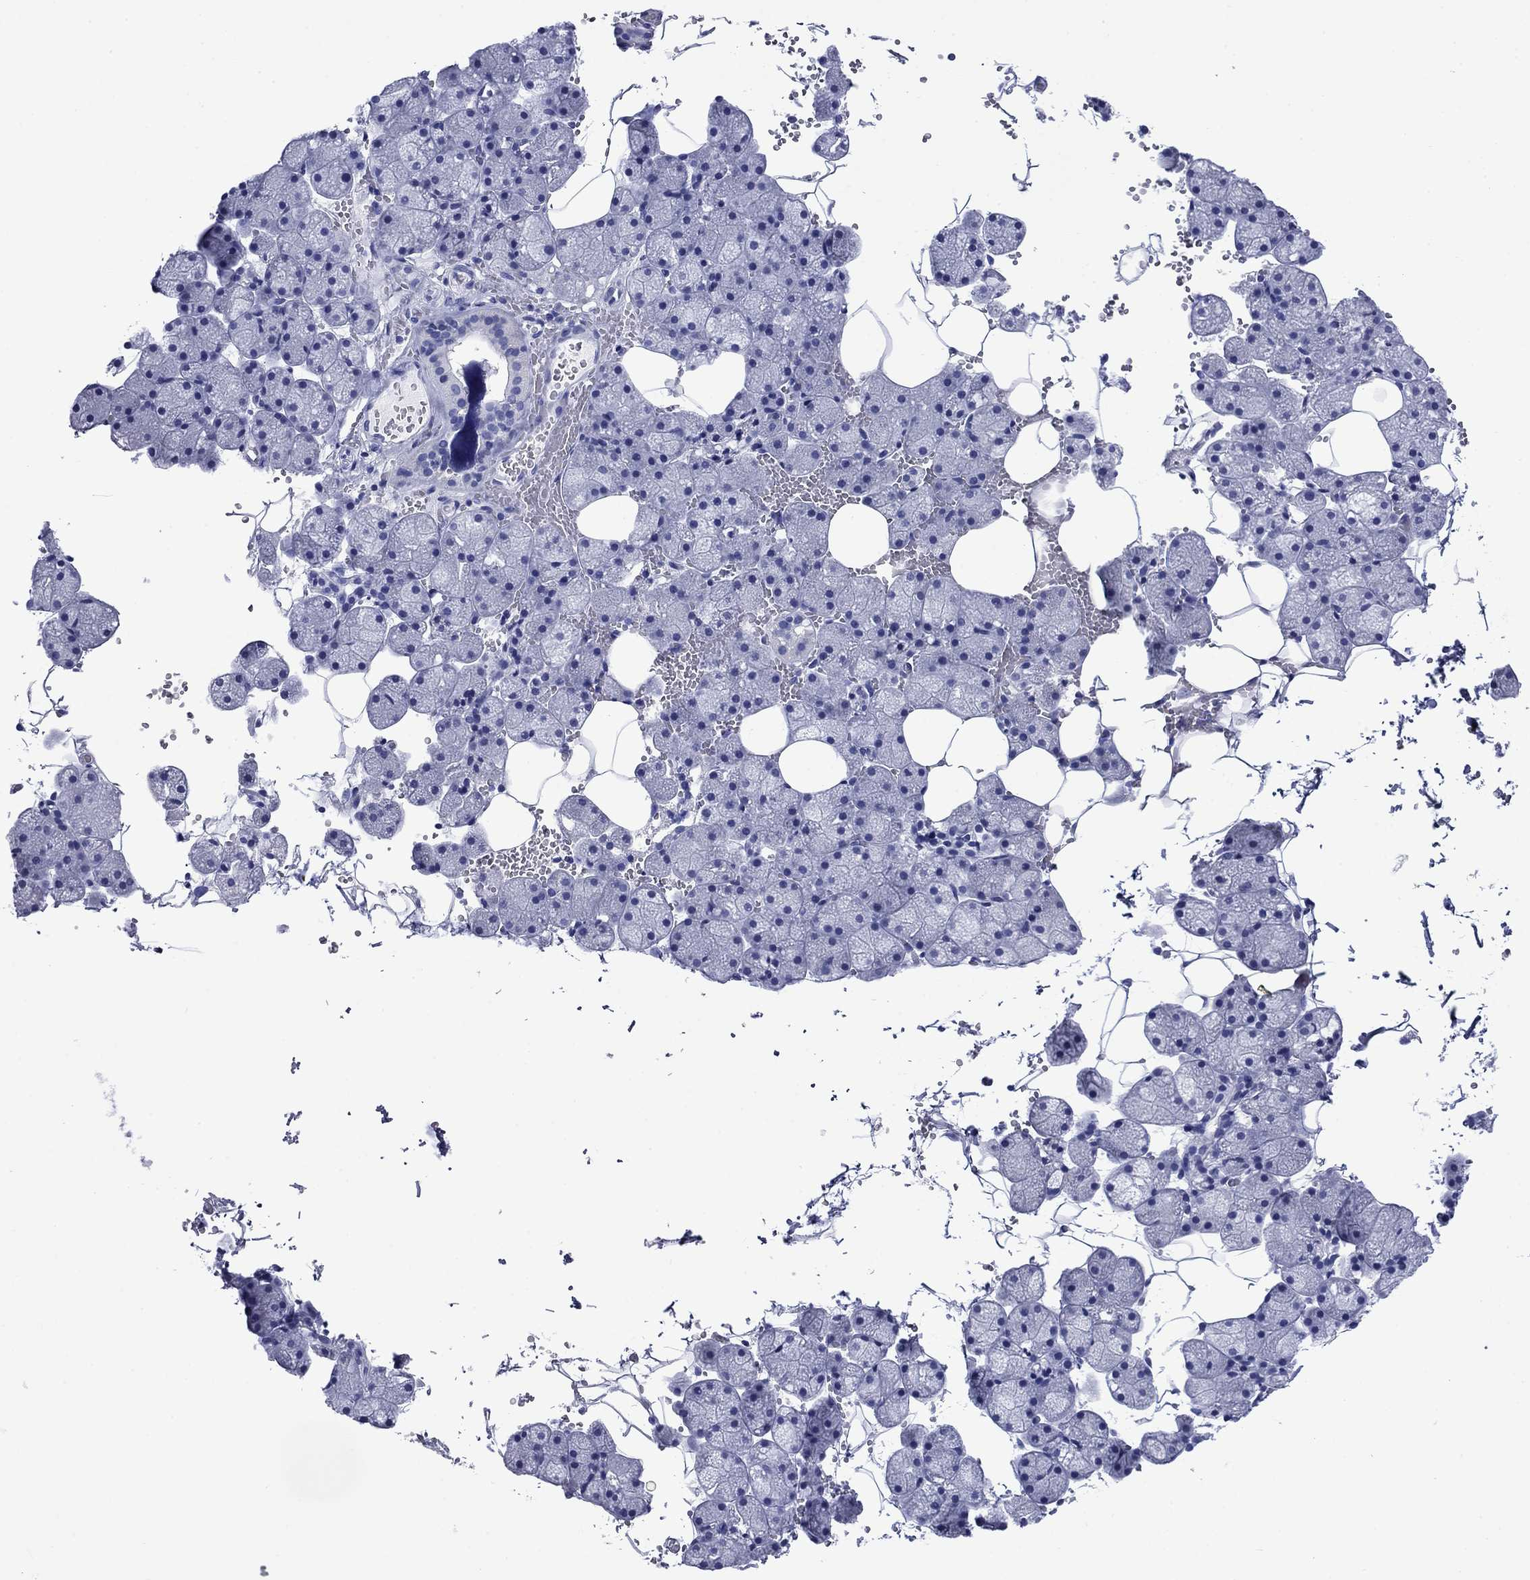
{"staining": {"intensity": "negative", "quantity": "none", "location": "none"}, "tissue": "salivary gland", "cell_type": "Glandular cells", "image_type": "normal", "snomed": [{"axis": "morphology", "description": "Normal tissue, NOS"}, {"axis": "topography", "description": "Salivary gland"}], "caption": "Human salivary gland stained for a protein using immunohistochemistry reveals no staining in glandular cells.", "gene": "GIP", "patient": {"sex": "male", "age": 38}}